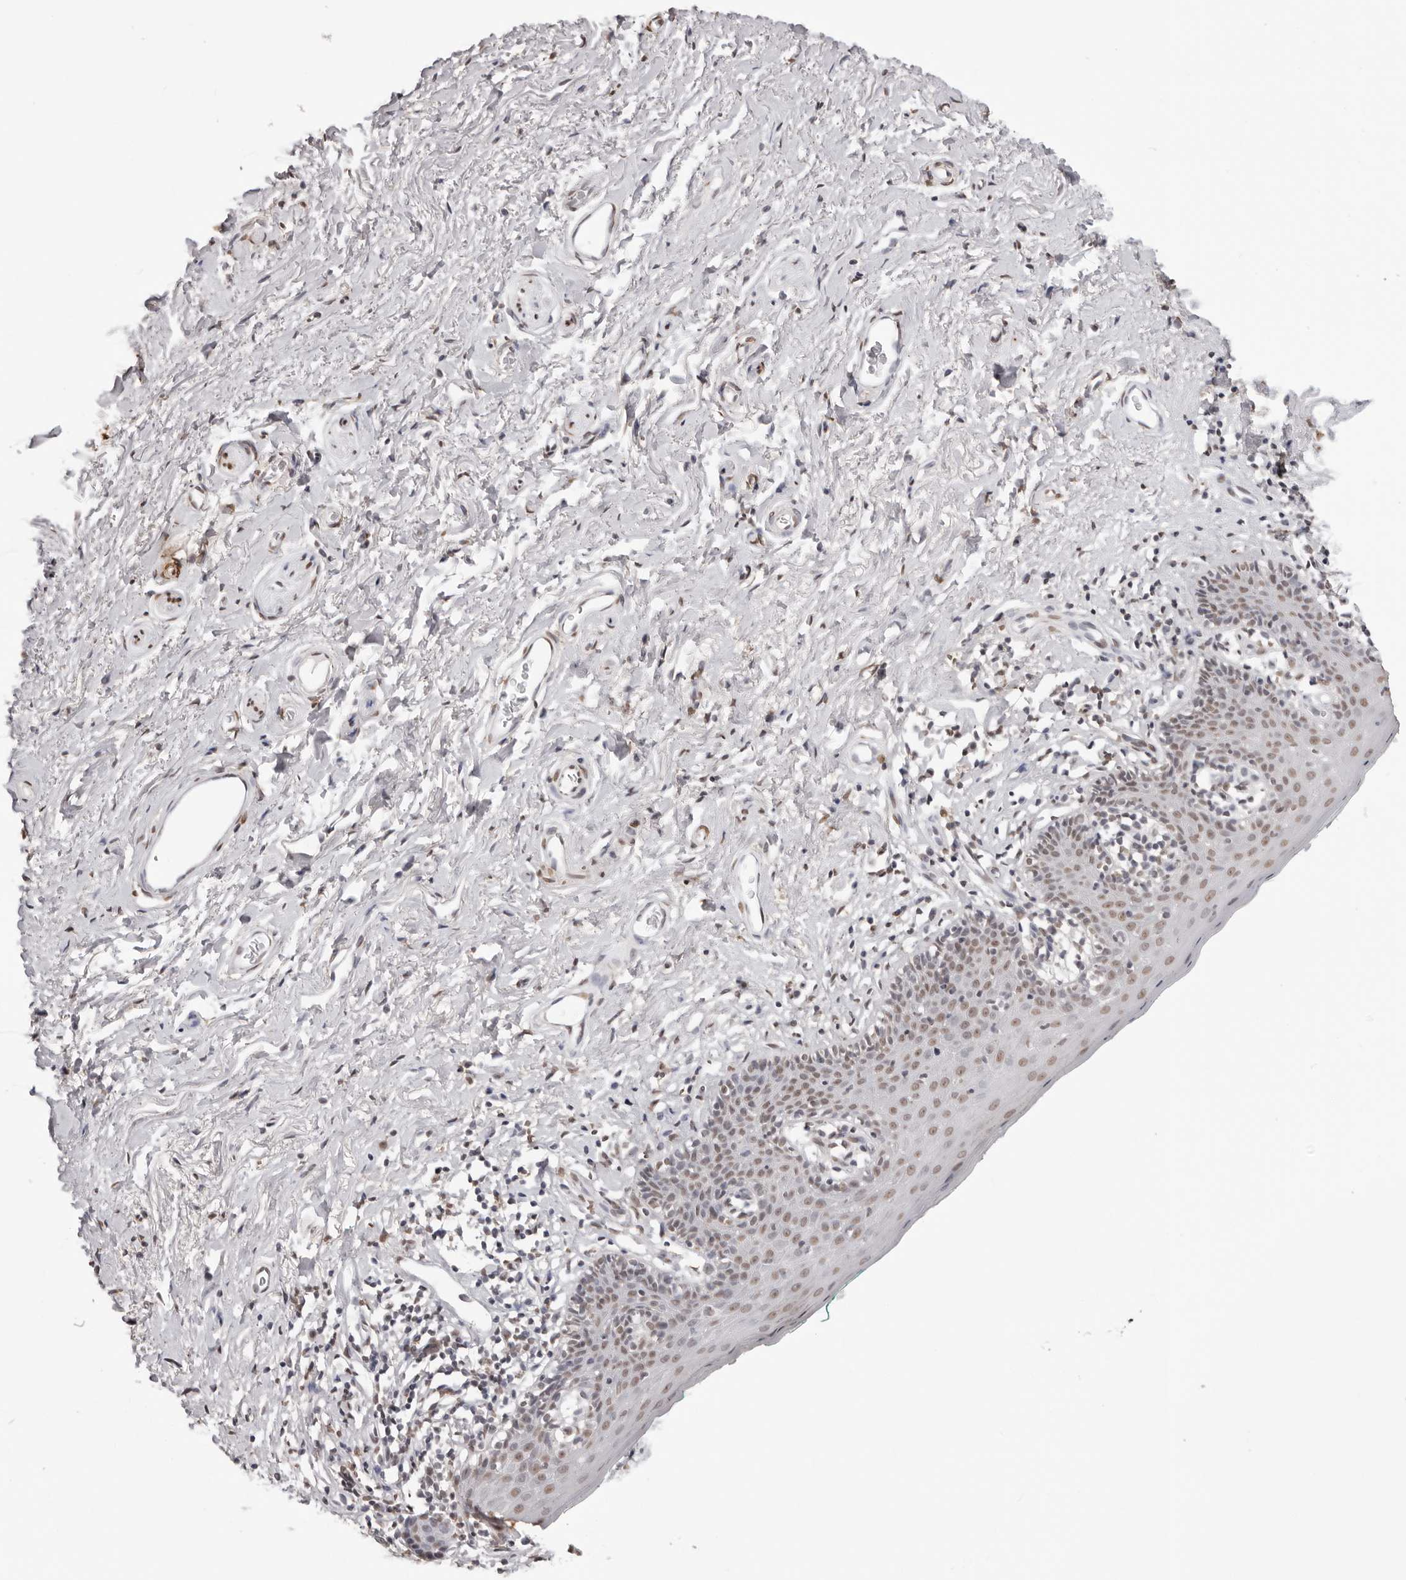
{"staining": {"intensity": "moderate", "quantity": ">75%", "location": "nuclear"}, "tissue": "skin", "cell_type": "Epidermal cells", "image_type": "normal", "snomed": [{"axis": "morphology", "description": "Normal tissue, NOS"}, {"axis": "topography", "description": "Vulva"}], "caption": "An image showing moderate nuclear expression in approximately >75% of epidermal cells in benign skin, as visualized by brown immunohistochemical staining.", "gene": "OLIG3", "patient": {"sex": "female", "age": 66}}